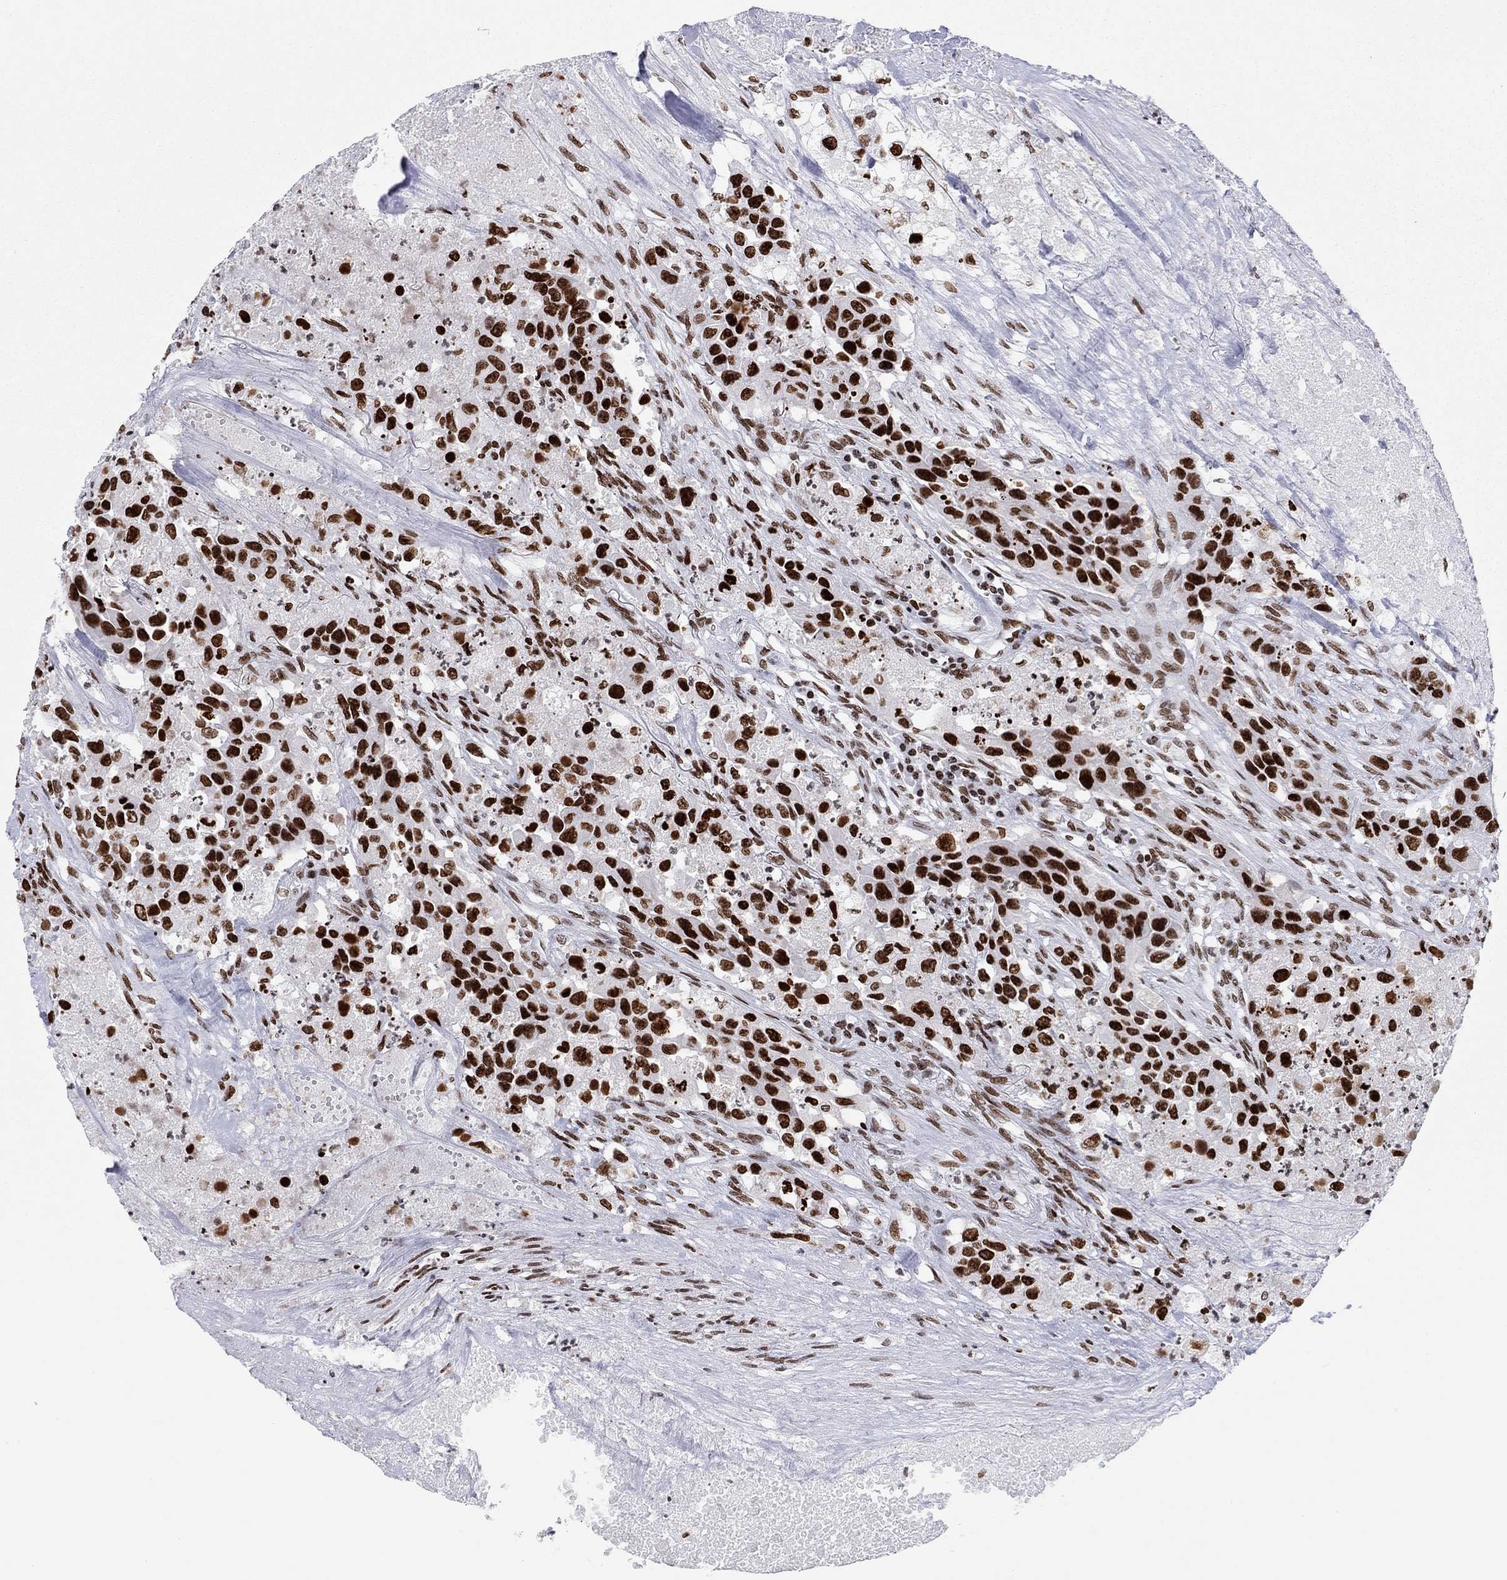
{"staining": {"intensity": "strong", "quantity": ">75%", "location": "nuclear"}, "tissue": "urothelial cancer", "cell_type": "Tumor cells", "image_type": "cancer", "snomed": [{"axis": "morphology", "description": "Urothelial carcinoma, High grade"}, {"axis": "topography", "description": "Urinary bladder"}], "caption": "Immunohistochemistry (IHC) staining of urothelial cancer, which exhibits high levels of strong nuclear expression in approximately >75% of tumor cells indicating strong nuclear protein positivity. The staining was performed using DAB (3,3'-diaminobenzidine) (brown) for protein detection and nuclei were counterstained in hematoxylin (blue).", "gene": "H2AX", "patient": {"sex": "female", "age": 73}}